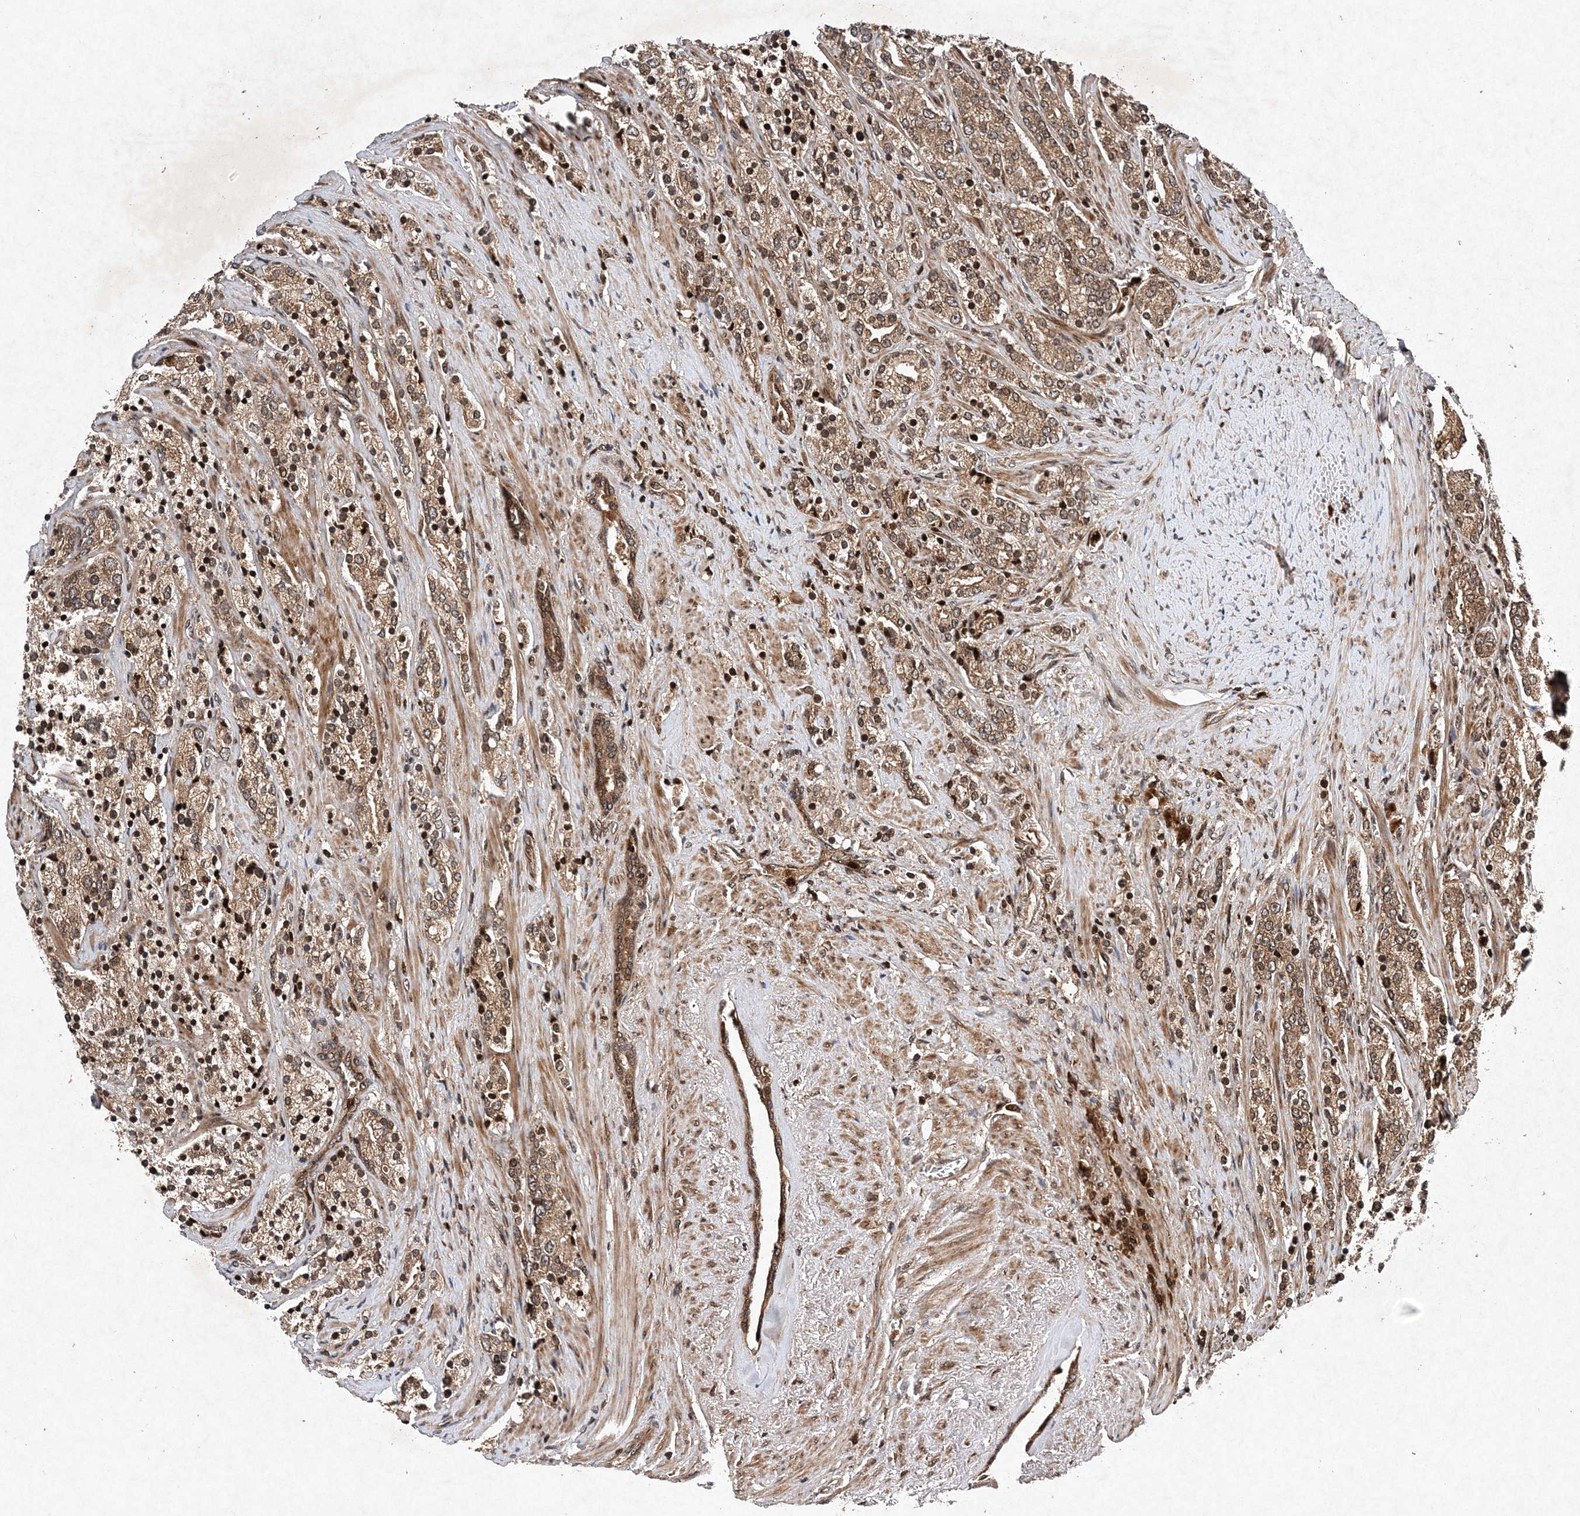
{"staining": {"intensity": "moderate", "quantity": ">75%", "location": "cytoplasmic/membranous"}, "tissue": "prostate cancer", "cell_type": "Tumor cells", "image_type": "cancer", "snomed": [{"axis": "morphology", "description": "Adenocarcinoma, High grade"}, {"axis": "topography", "description": "Prostate"}], "caption": "Protein expression analysis of prostate adenocarcinoma (high-grade) reveals moderate cytoplasmic/membranous staining in approximately >75% of tumor cells. Using DAB (3,3'-diaminobenzidine) (brown) and hematoxylin (blue) stains, captured at high magnification using brightfield microscopy.", "gene": "PROSER1", "patient": {"sex": "male", "age": 71}}